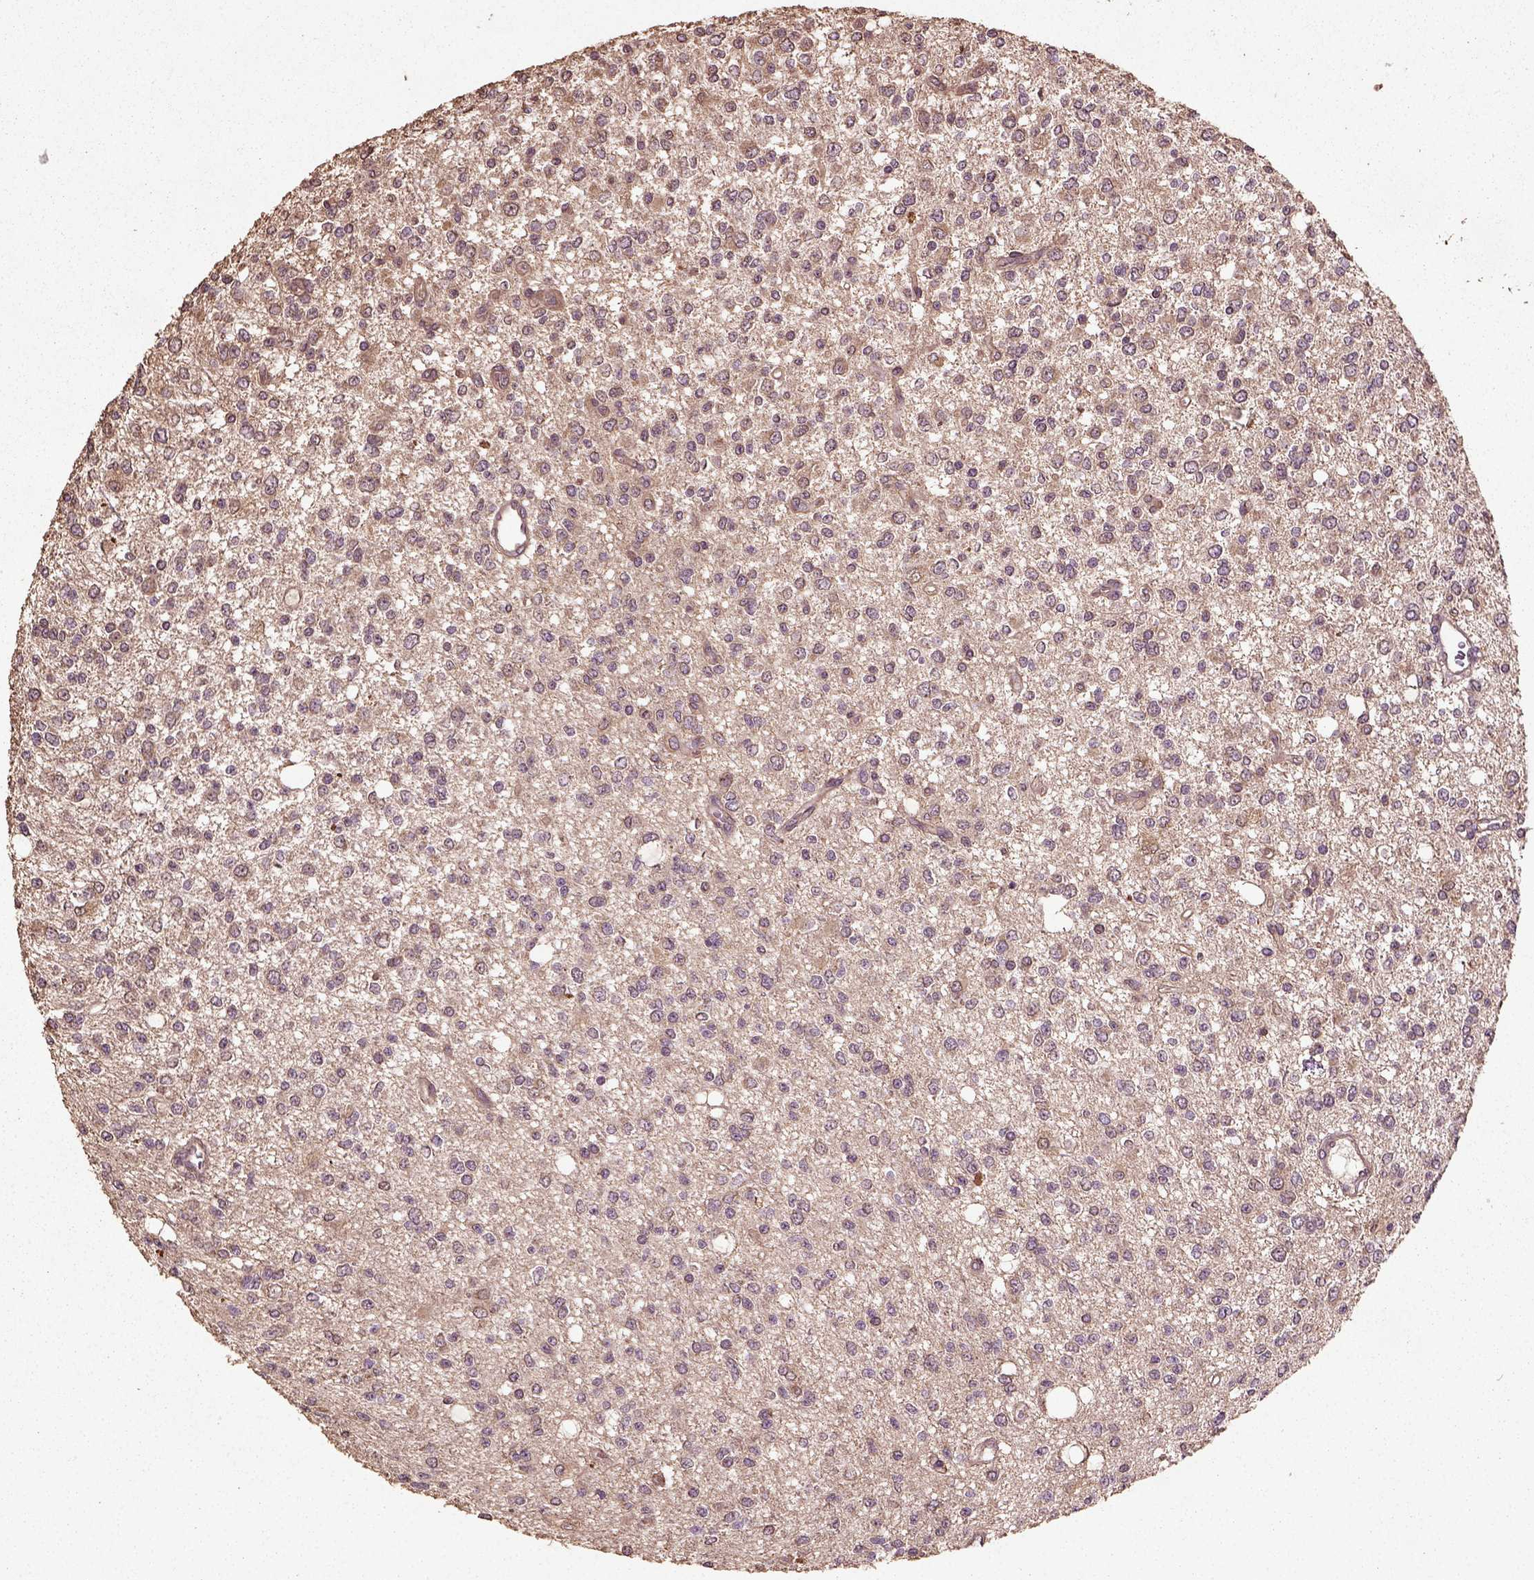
{"staining": {"intensity": "negative", "quantity": "none", "location": "none"}, "tissue": "glioma", "cell_type": "Tumor cells", "image_type": "cancer", "snomed": [{"axis": "morphology", "description": "Glioma, malignant, Low grade"}, {"axis": "topography", "description": "Brain"}], "caption": "Human glioma stained for a protein using immunohistochemistry (IHC) demonstrates no expression in tumor cells.", "gene": "ERV3-1", "patient": {"sex": "male", "age": 67}}